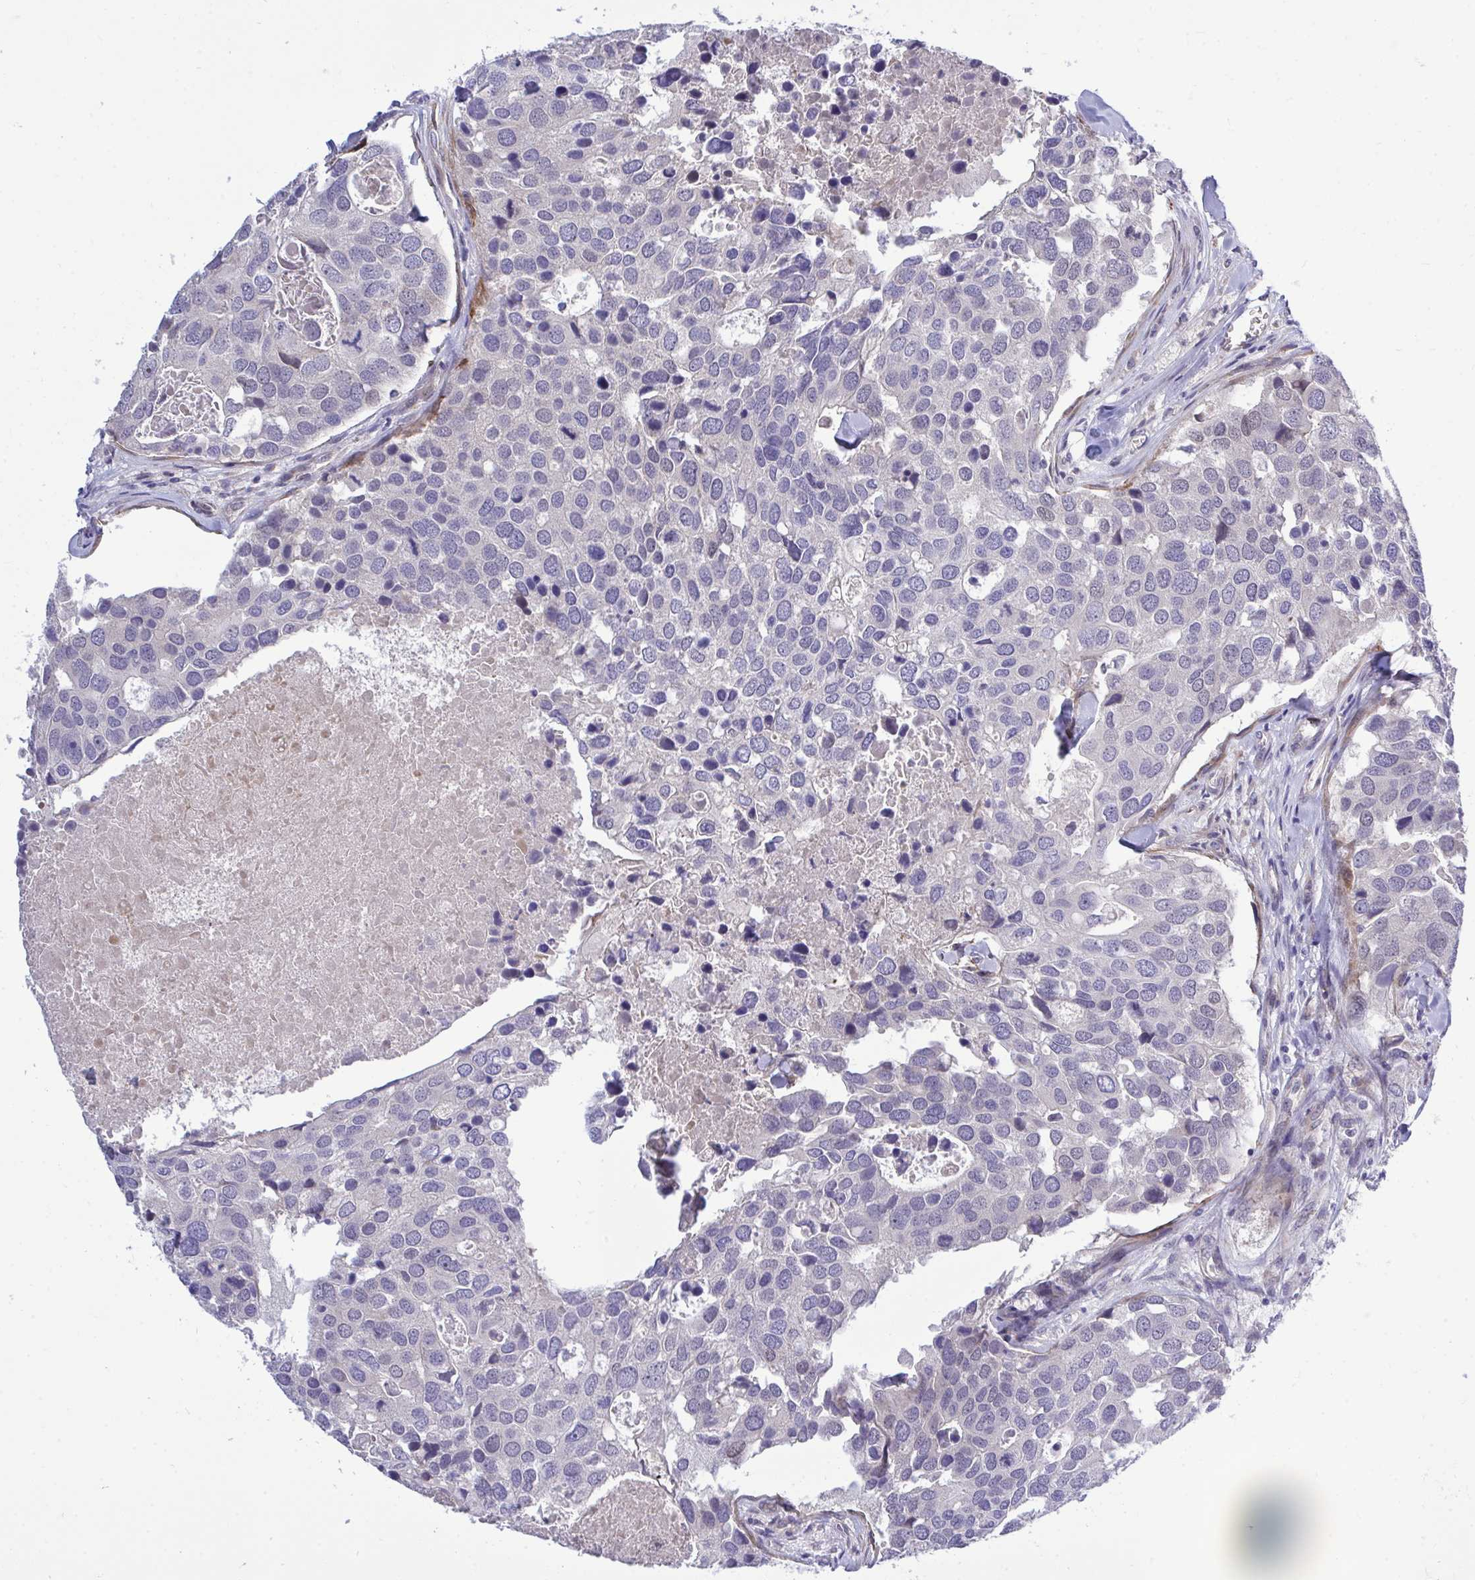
{"staining": {"intensity": "negative", "quantity": "none", "location": "none"}, "tissue": "breast cancer", "cell_type": "Tumor cells", "image_type": "cancer", "snomed": [{"axis": "morphology", "description": "Duct carcinoma"}, {"axis": "topography", "description": "Breast"}], "caption": "DAB immunohistochemical staining of human breast invasive ductal carcinoma reveals no significant staining in tumor cells.", "gene": "HMBOX1", "patient": {"sex": "female", "age": 83}}